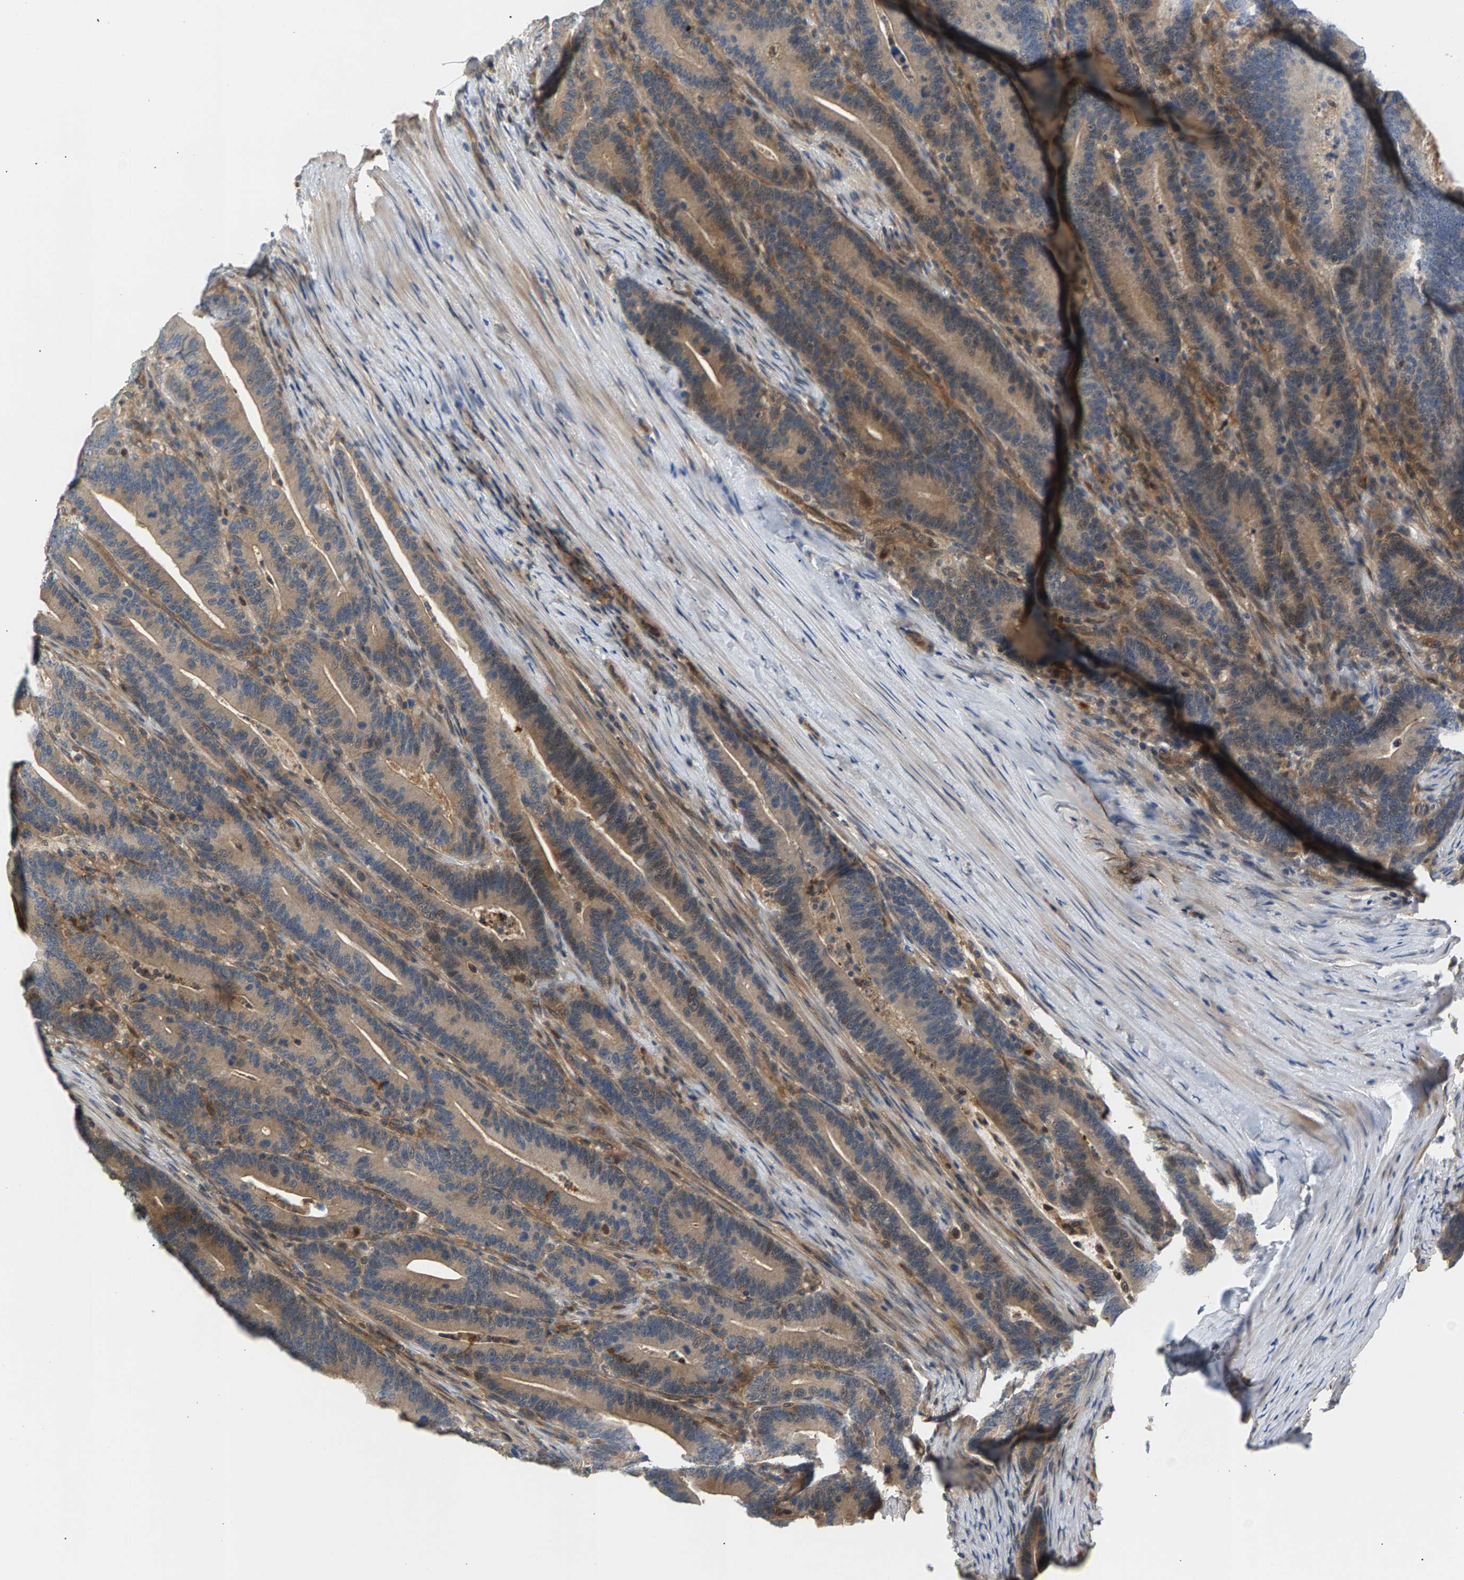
{"staining": {"intensity": "moderate", "quantity": "25%-75%", "location": "cytoplasmic/membranous"}, "tissue": "colorectal cancer", "cell_type": "Tumor cells", "image_type": "cancer", "snomed": [{"axis": "morphology", "description": "Adenocarcinoma, NOS"}, {"axis": "topography", "description": "Colon"}], "caption": "IHC of human colorectal cancer (adenocarcinoma) reveals medium levels of moderate cytoplasmic/membranous expression in about 25%-75% of tumor cells.", "gene": "KRTAP27-1", "patient": {"sex": "female", "age": 66}}